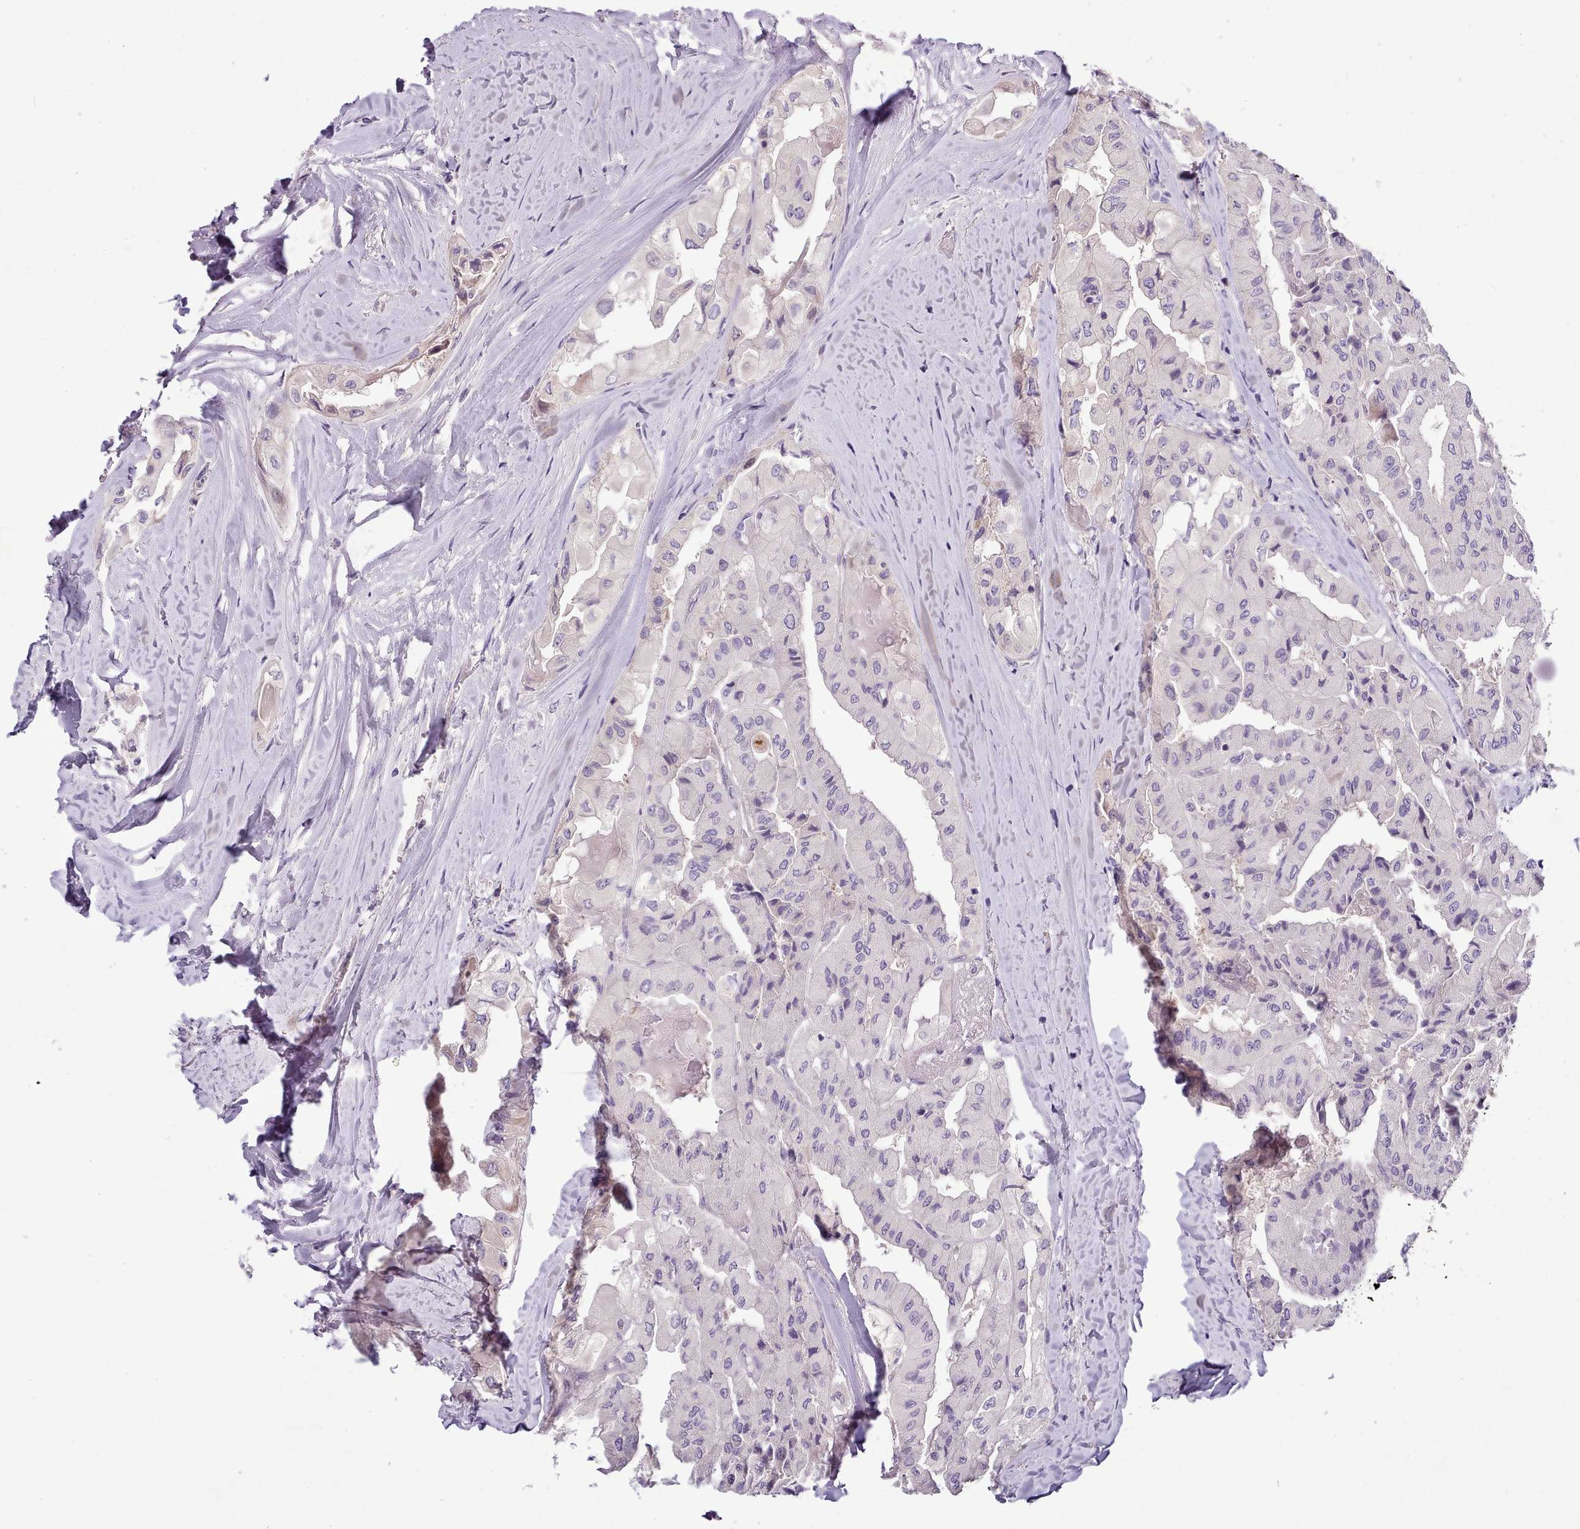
{"staining": {"intensity": "negative", "quantity": "none", "location": "none"}, "tissue": "thyroid cancer", "cell_type": "Tumor cells", "image_type": "cancer", "snomed": [{"axis": "morphology", "description": "Normal tissue, NOS"}, {"axis": "morphology", "description": "Papillary adenocarcinoma, NOS"}, {"axis": "topography", "description": "Thyroid gland"}], "caption": "Immunohistochemistry histopathology image of neoplastic tissue: human thyroid cancer (papillary adenocarcinoma) stained with DAB displays no significant protein staining in tumor cells.", "gene": "SETX", "patient": {"sex": "female", "age": 59}}